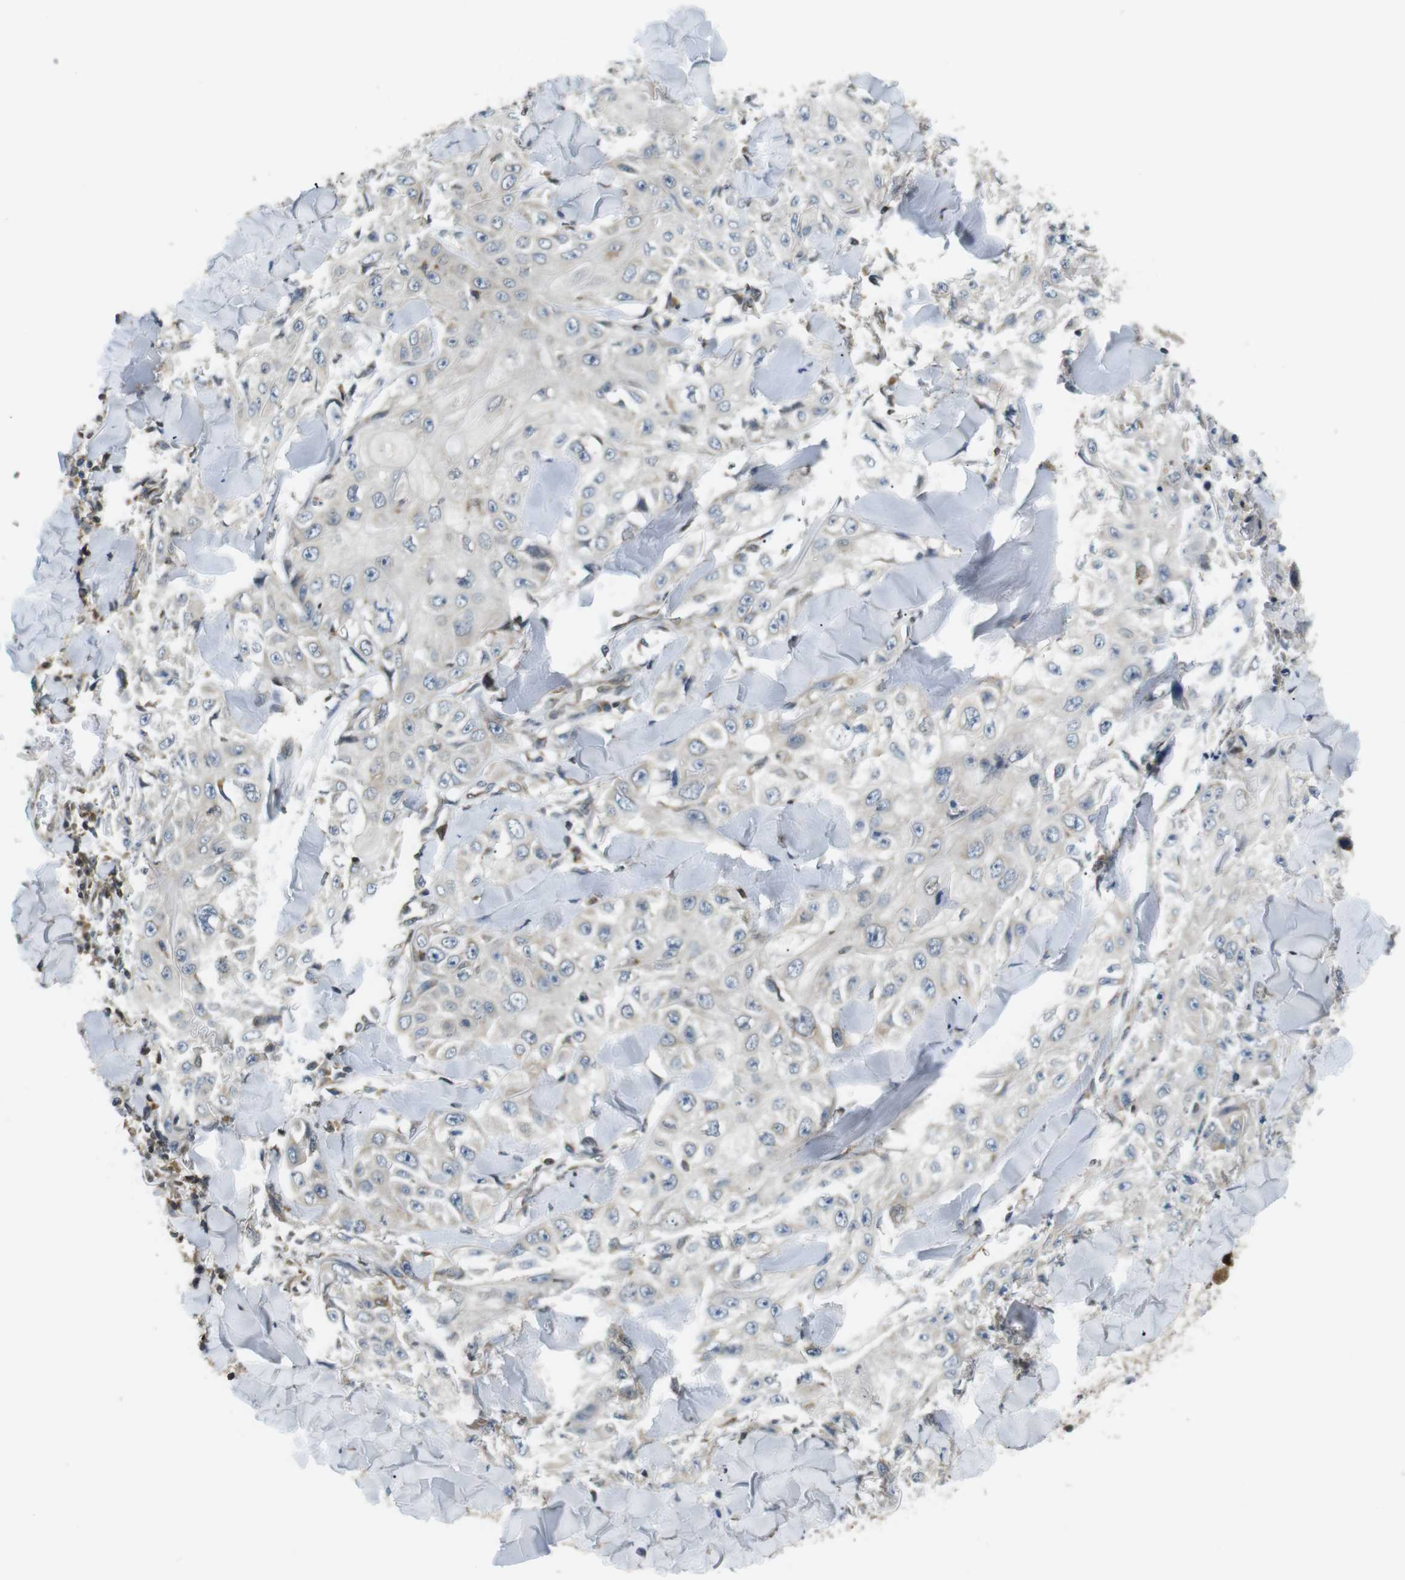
{"staining": {"intensity": "negative", "quantity": "none", "location": "none"}, "tissue": "skin cancer", "cell_type": "Tumor cells", "image_type": "cancer", "snomed": [{"axis": "morphology", "description": "Squamous cell carcinoma, NOS"}, {"axis": "topography", "description": "Skin"}], "caption": "This is a histopathology image of immunohistochemistry (IHC) staining of skin cancer, which shows no expression in tumor cells.", "gene": "TMX4", "patient": {"sex": "male", "age": 86}}